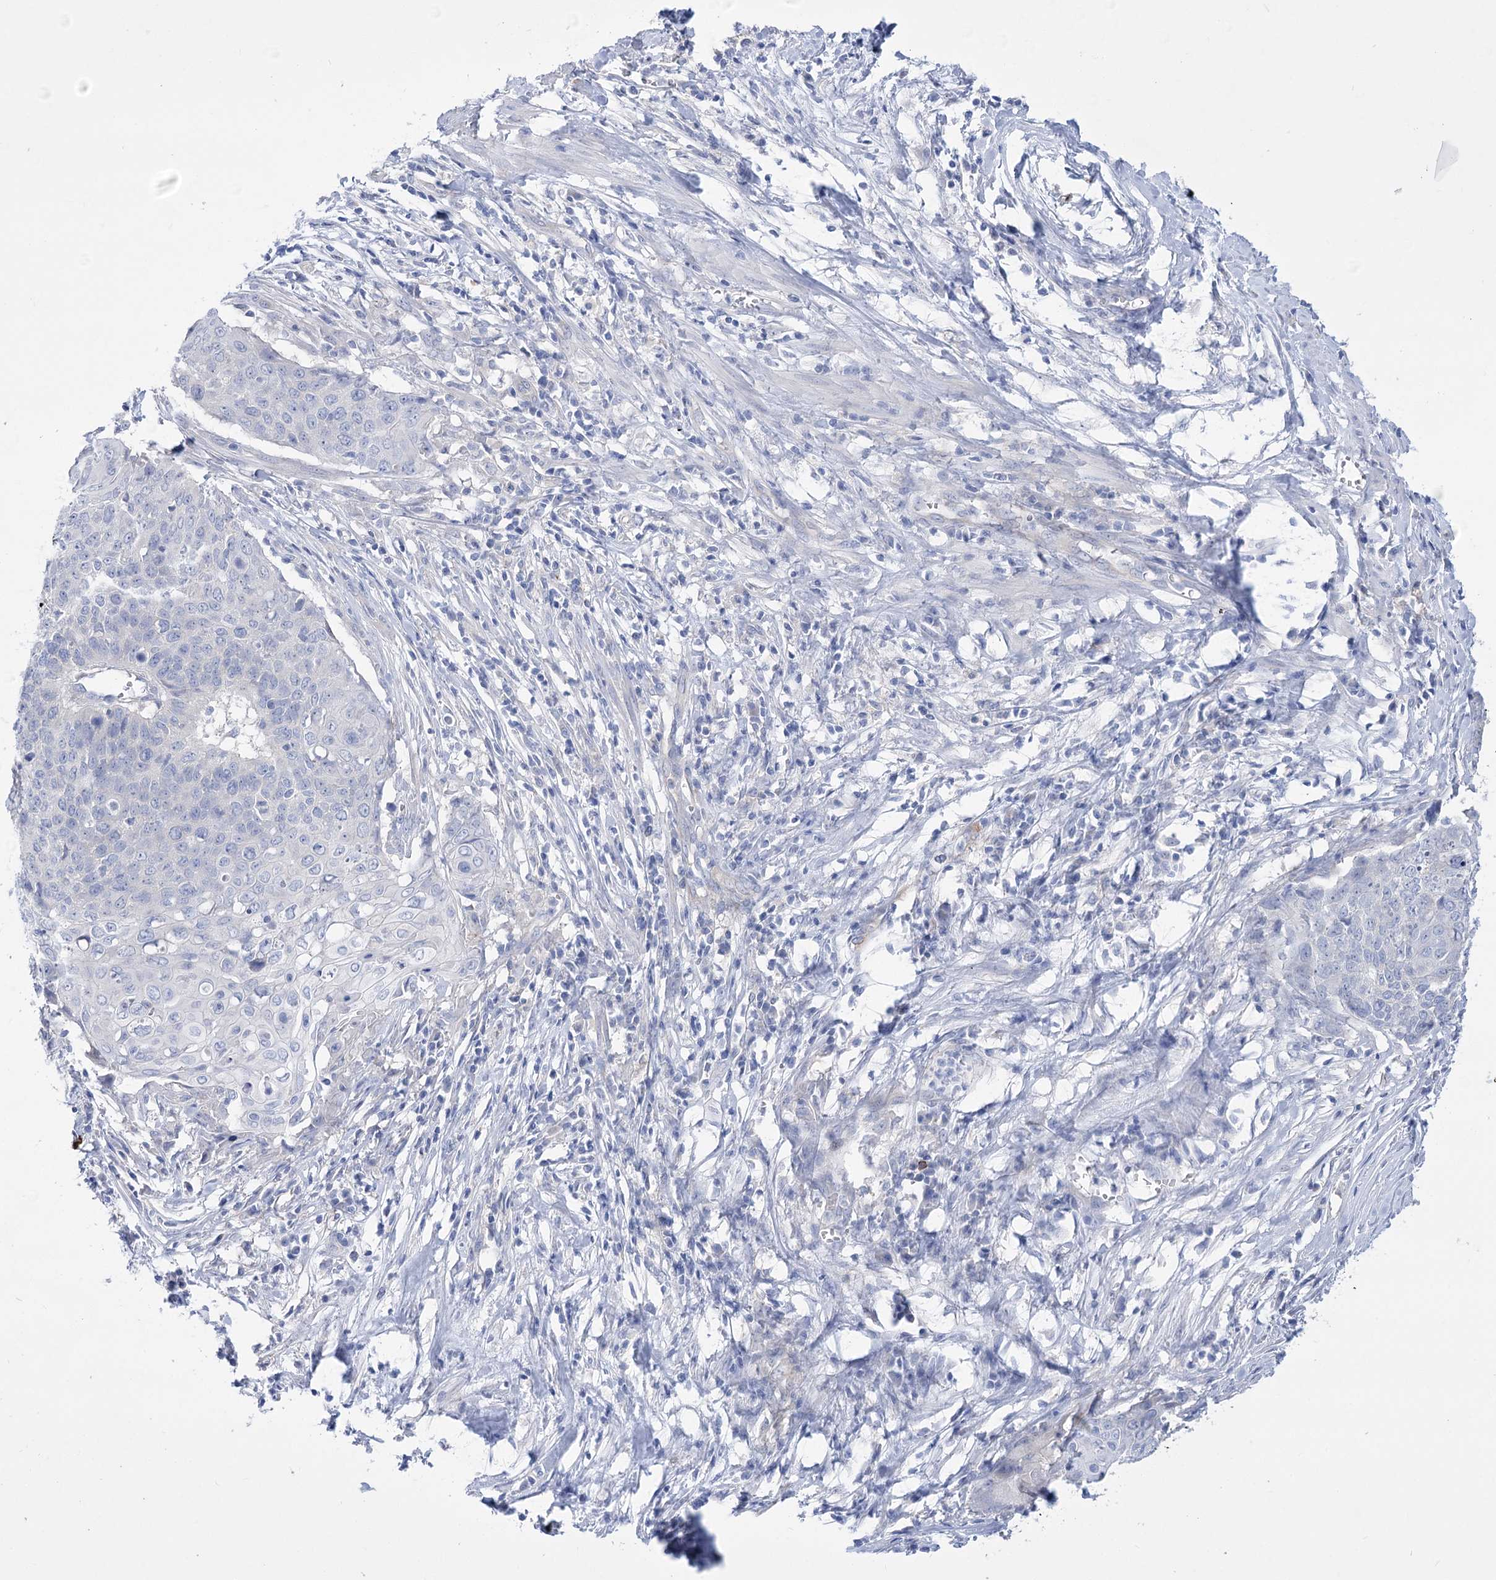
{"staining": {"intensity": "negative", "quantity": "none", "location": "none"}, "tissue": "cervical cancer", "cell_type": "Tumor cells", "image_type": "cancer", "snomed": [{"axis": "morphology", "description": "Squamous cell carcinoma, NOS"}, {"axis": "topography", "description": "Cervix"}], "caption": "Micrograph shows no protein expression in tumor cells of cervical cancer (squamous cell carcinoma) tissue.", "gene": "LRRC34", "patient": {"sex": "female", "age": 39}}